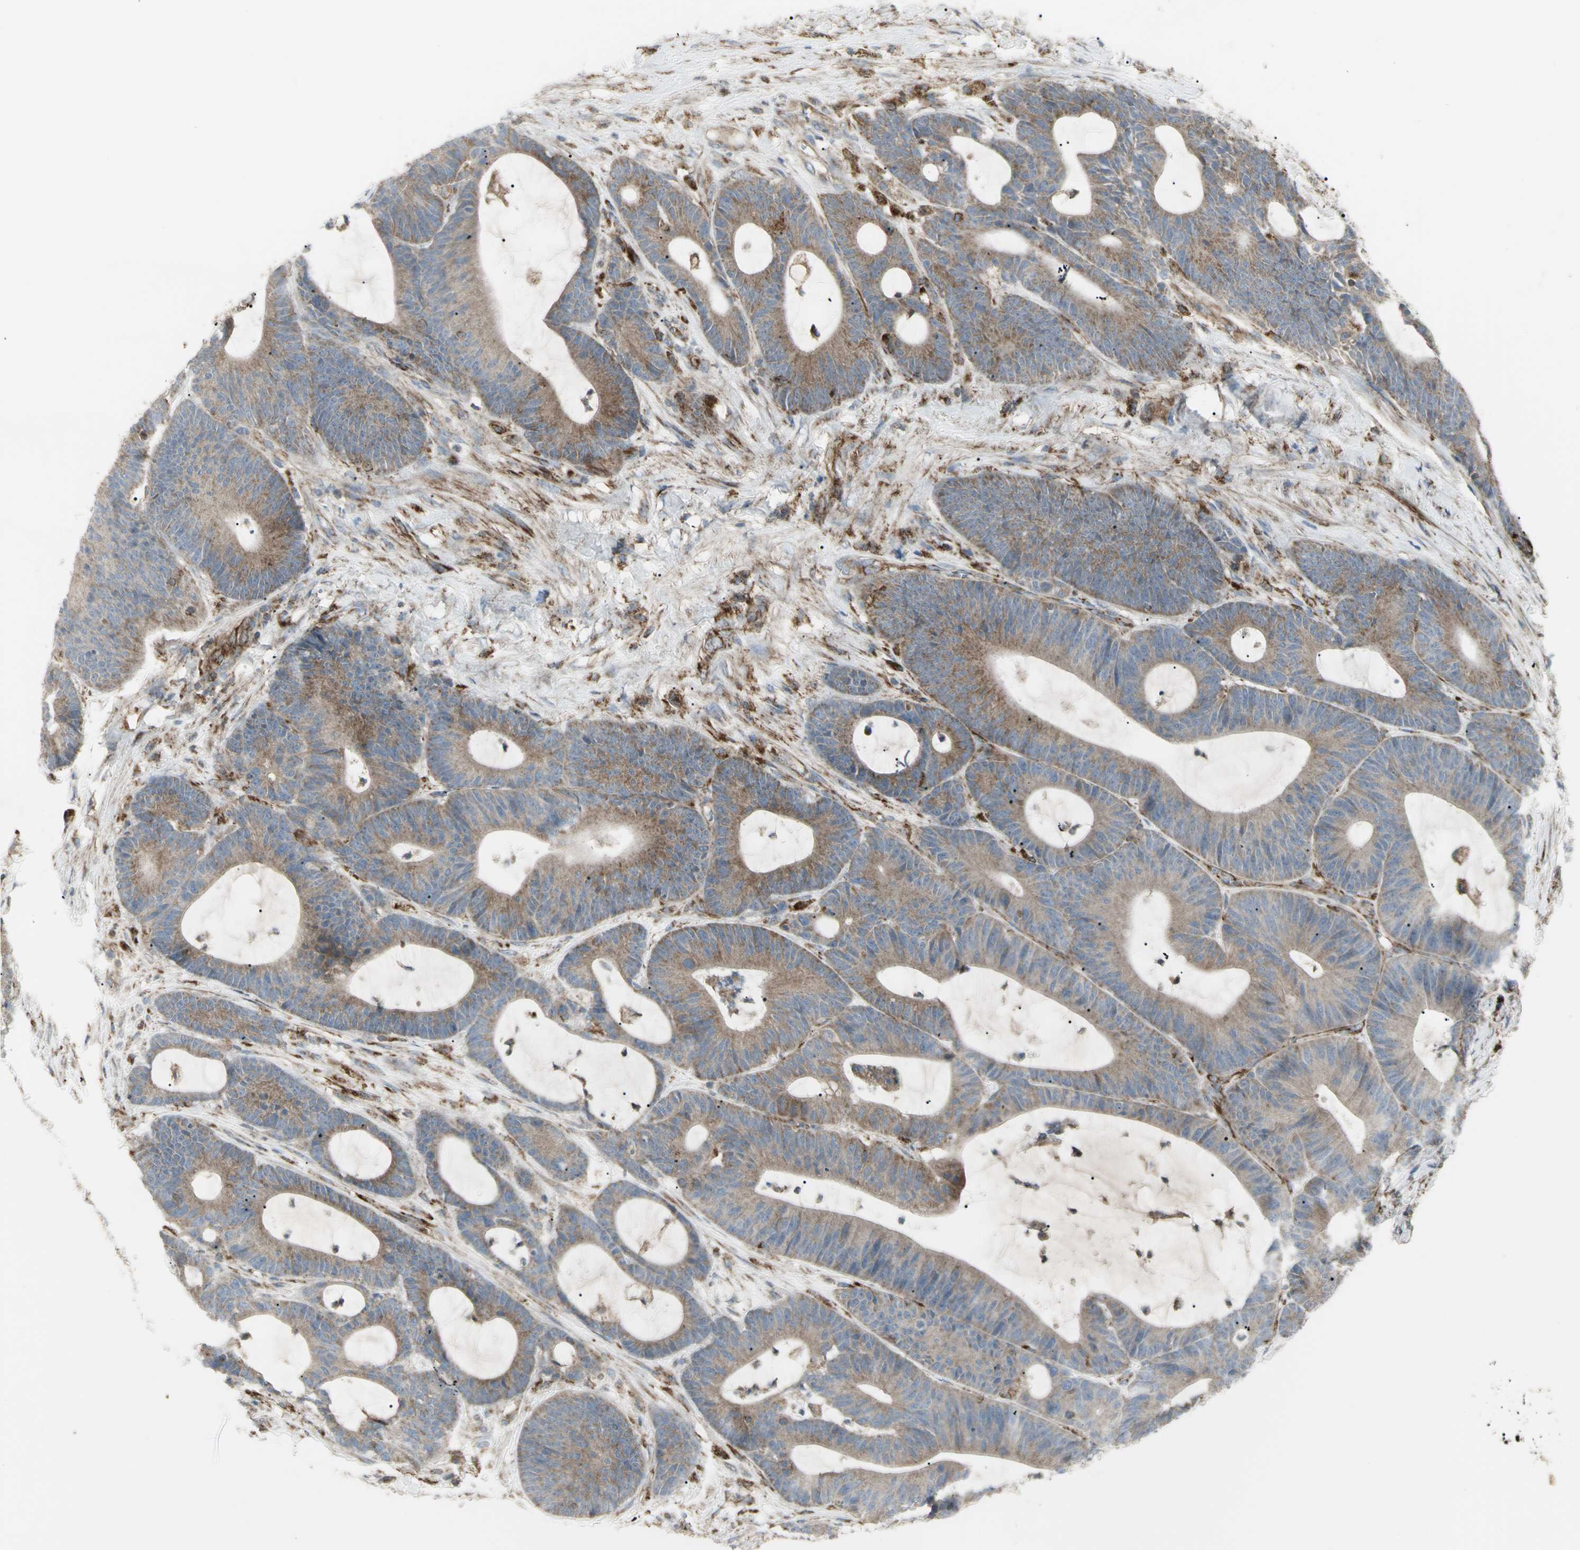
{"staining": {"intensity": "weak", "quantity": ">75%", "location": "cytoplasmic/membranous"}, "tissue": "colorectal cancer", "cell_type": "Tumor cells", "image_type": "cancer", "snomed": [{"axis": "morphology", "description": "Adenocarcinoma, NOS"}, {"axis": "topography", "description": "Colon"}], "caption": "A brown stain shows weak cytoplasmic/membranous expression of a protein in adenocarcinoma (colorectal) tumor cells.", "gene": "CYB5R1", "patient": {"sex": "female", "age": 84}}